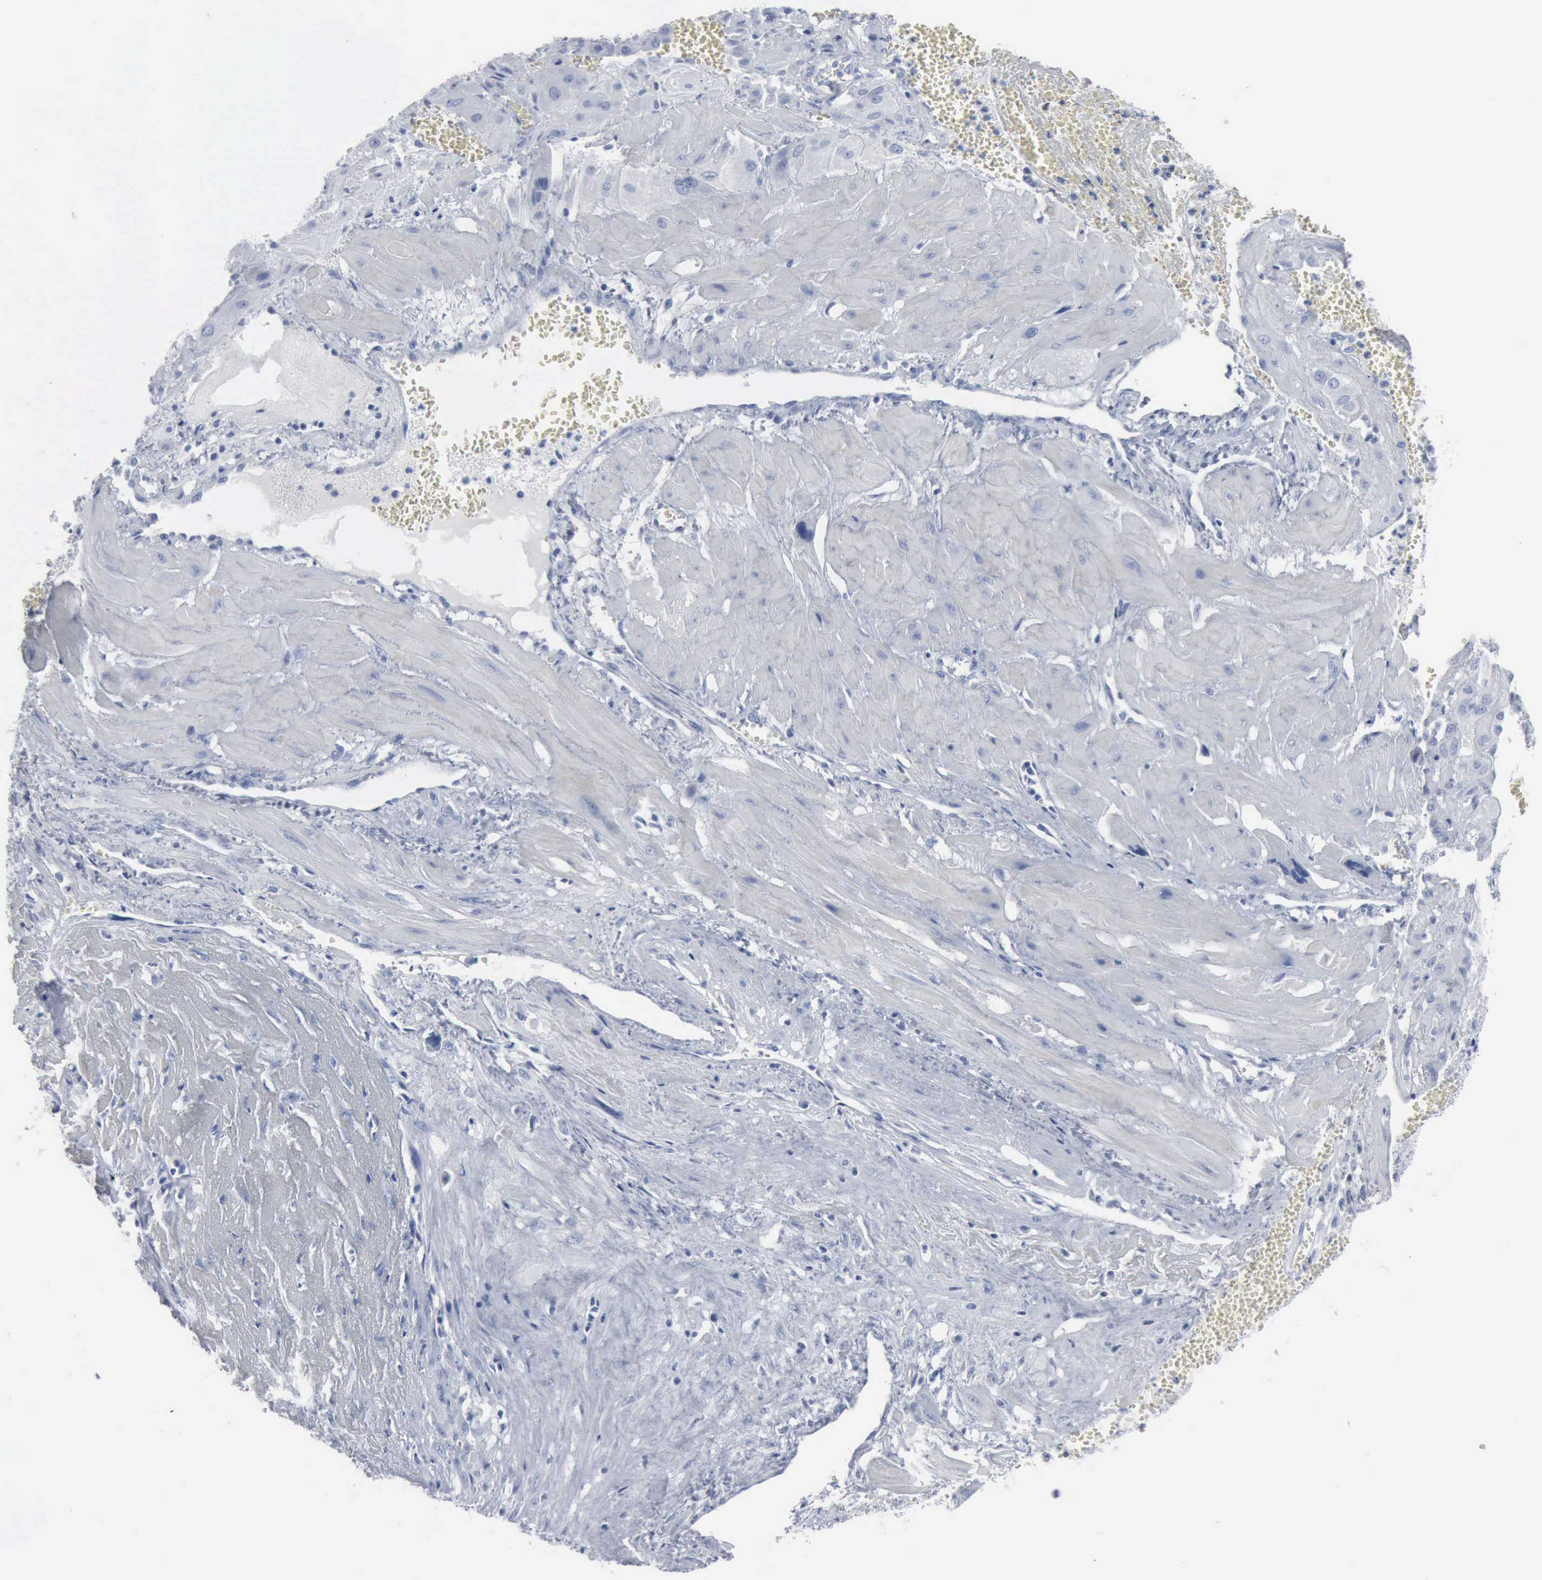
{"staining": {"intensity": "negative", "quantity": "none", "location": "none"}, "tissue": "cervical cancer", "cell_type": "Tumor cells", "image_type": "cancer", "snomed": [{"axis": "morphology", "description": "Squamous cell carcinoma, NOS"}, {"axis": "topography", "description": "Cervix"}], "caption": "This histopathology image is of cervical squamous cell carcinoma stained with IHC to label a protein in brown with the nuclei are counter-stained blue. There is no expression in tumor cells.", "gene": "DMD", "patient": {"sex": "female", "age": 34}}